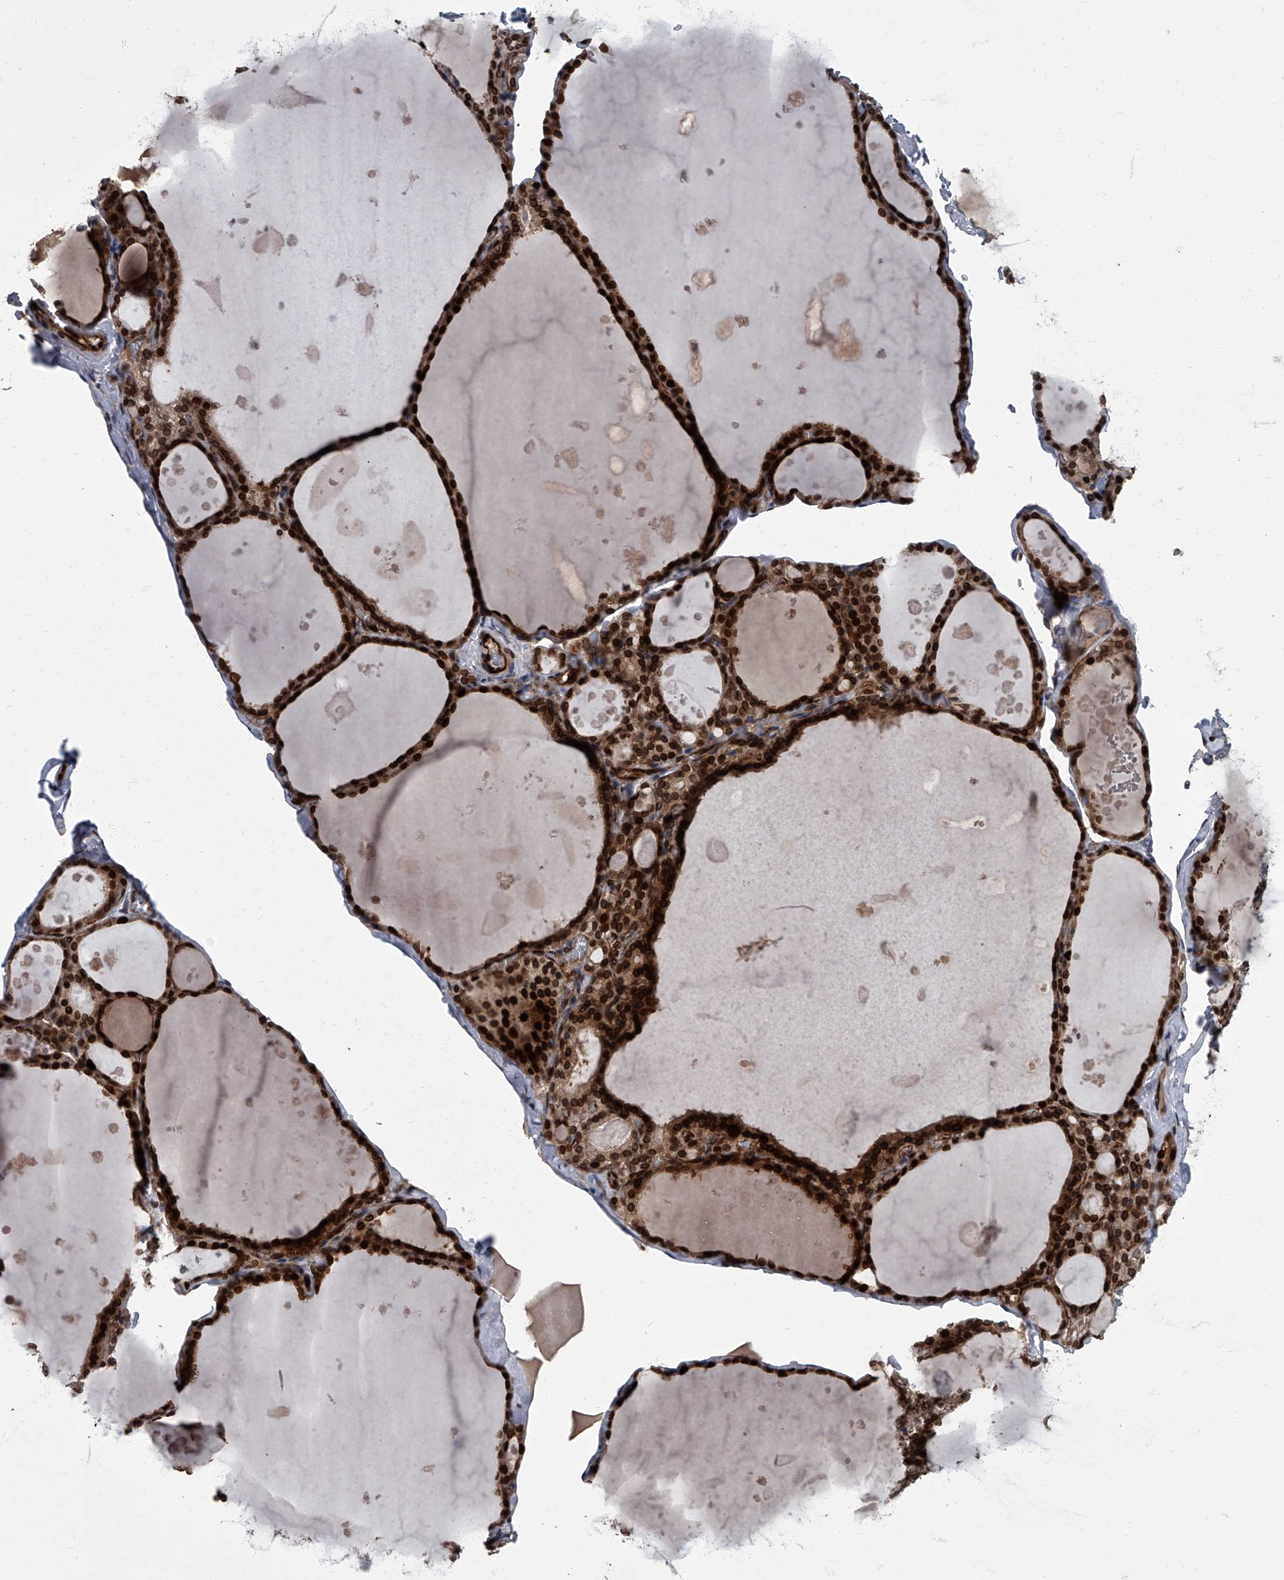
{"staining": {"intensity": "strong", "quantity": ">75%", "location": "cytoplasmic/membranous,nuclear"}, "tissue": "thyroid gland", "cell_type": "Glandular cells", "image_type": "normal", "snomed": [{"axis": "morphology", "description": "Normal tissue, NOS"}, {"axis": "topography", "description": "Thyroid gland"}], "caption": "Benign thyroid gland reveals strong cytoplasmic/membranous,nuclear positivity in approximately >75% of glandular cells.", "gene": "LRRC8C", "patient": {"sex": "male", "age": 56}}